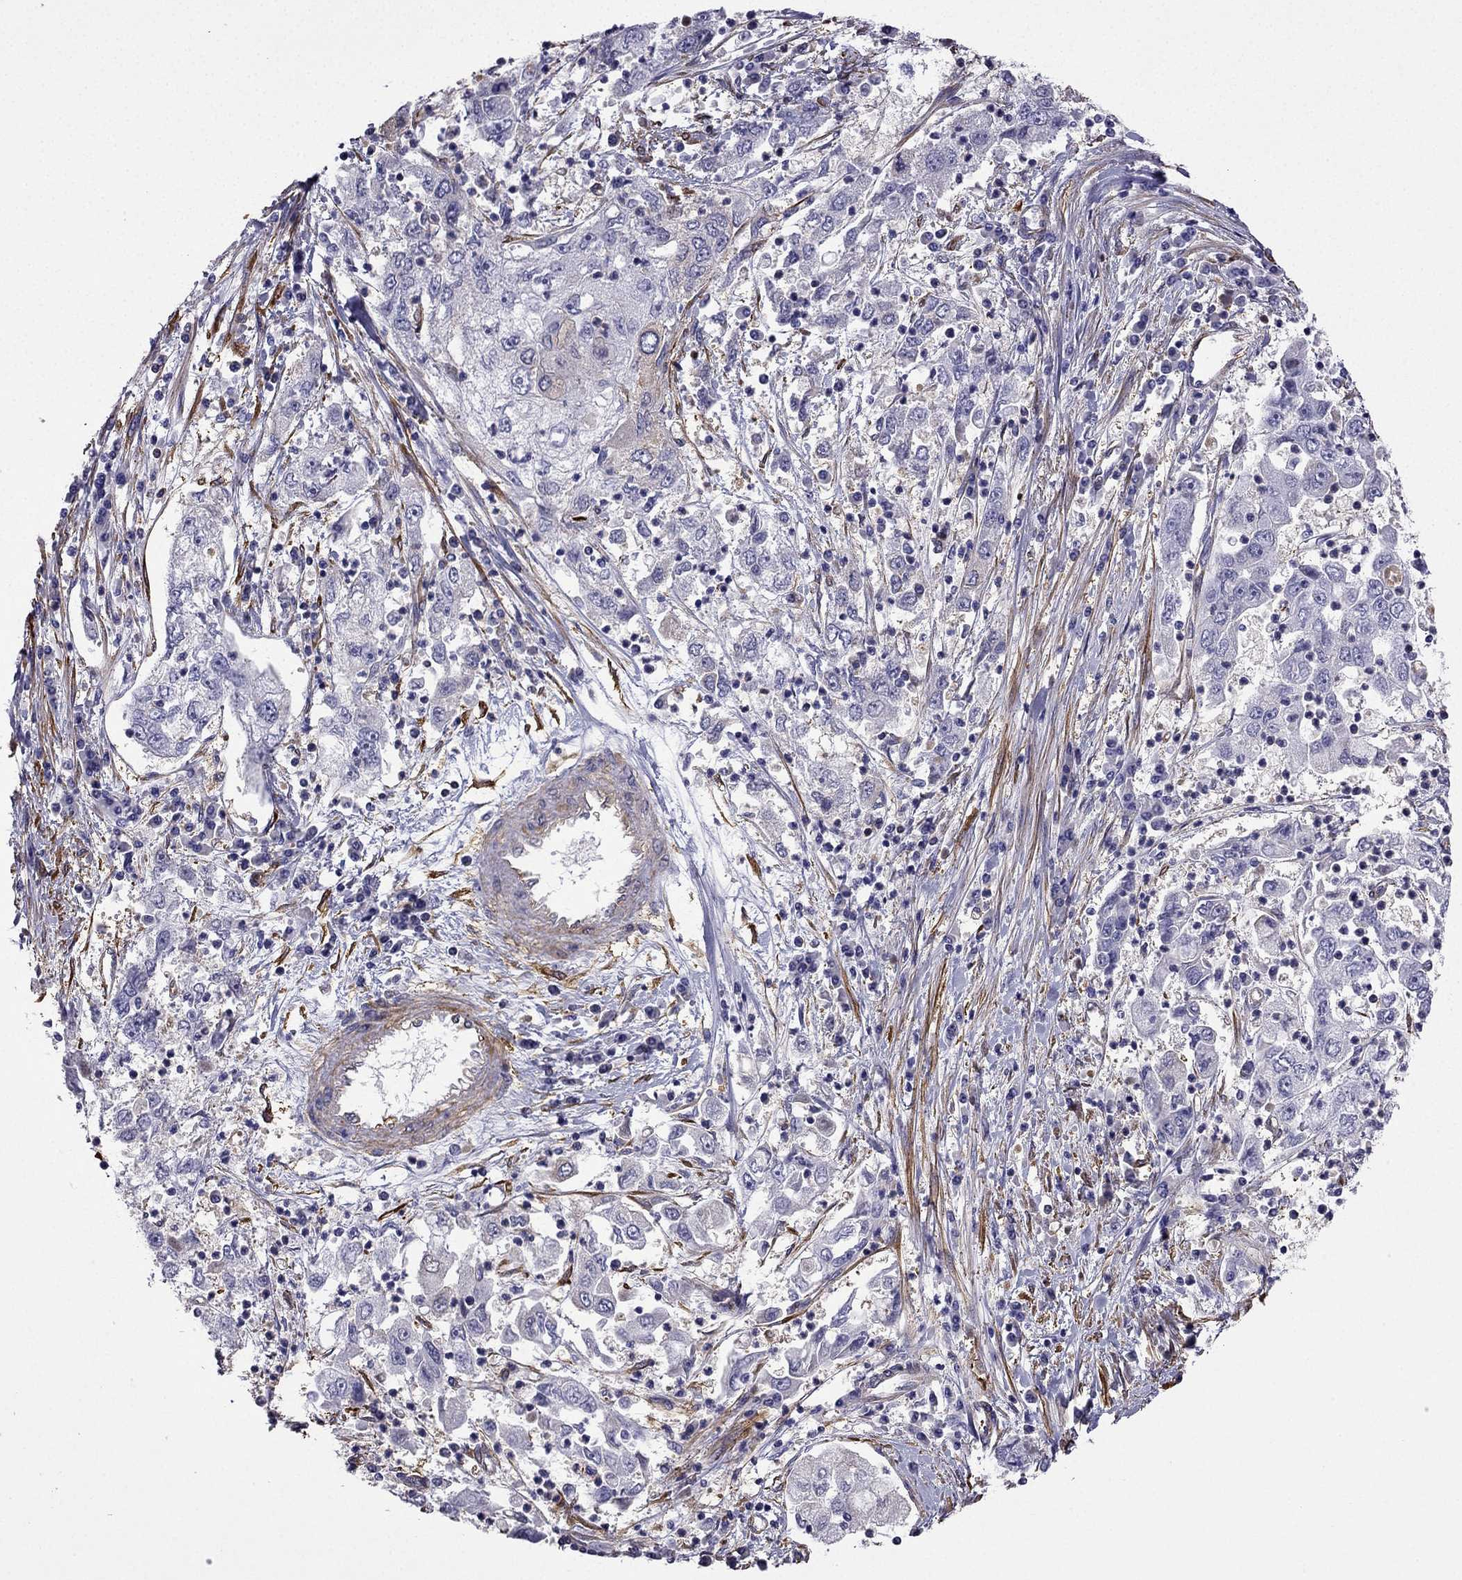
{"staining": {"intensity": "negative", "quantity": "none", "location": "none"}, "tissue": "cervical cancer", "cell_type": "Tumor cells", "image_type": "cancer", "snomed": [{"axis": "morphology", "description": "Squamous cell carcinoma, NOS"}, {"axis": "topography", "description": "Cervix"}], "caption": "Cervical cancer (squamous cell carcinoma) stained for a protein using IHC displays no positivity tumor cells.", "gene": "MAP4", "patient": {"sex": "female", "age": 36}}